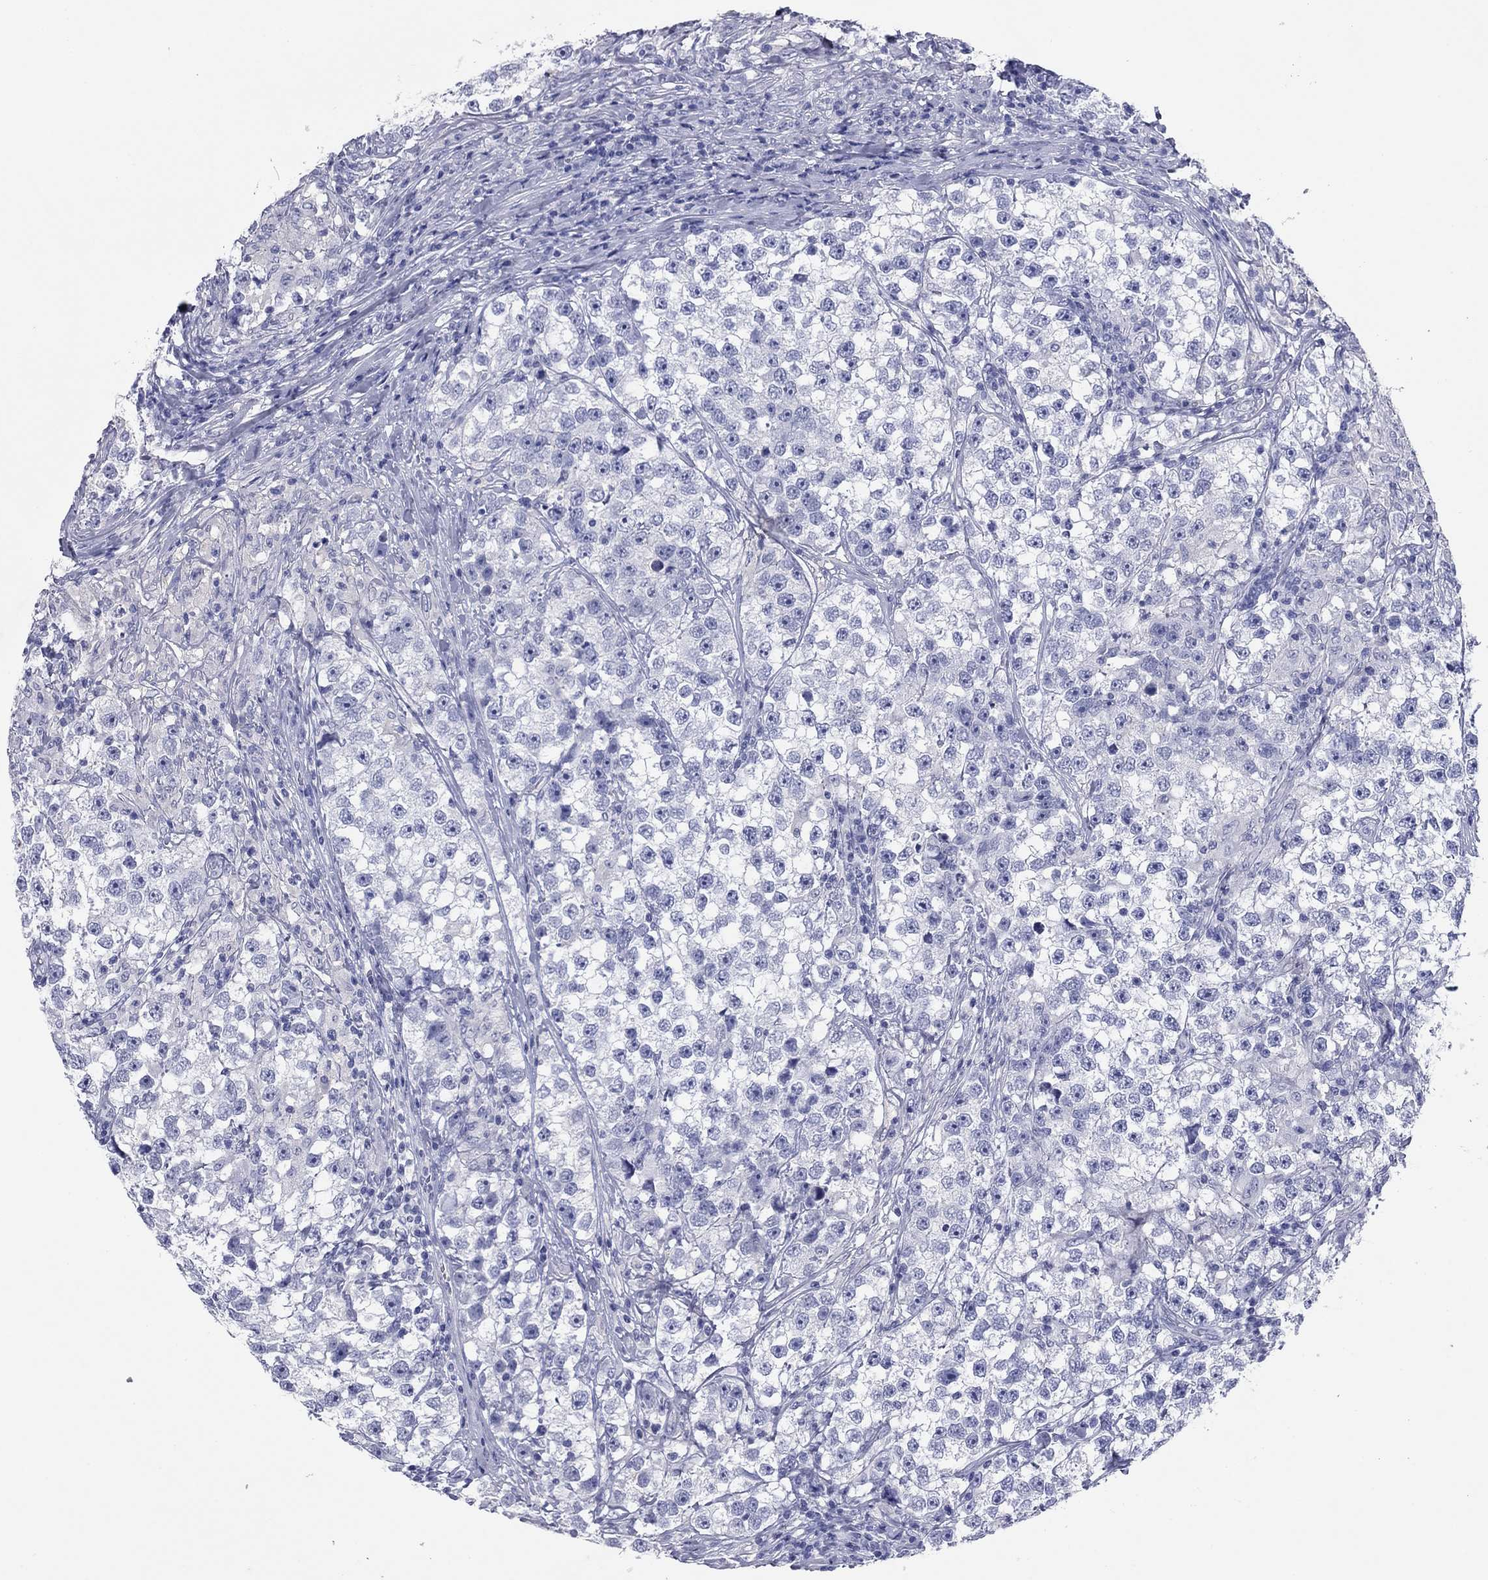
{"staining": {"intensity": "negative", "quantity": "none", "location": "none"}, "tissue": "testis cancer", "cell_type": "Tumor cells", "image_type": "cancer", "snomed": [{"axis": "morphology", "description": "Seminoma, NOS"}, {"axis": "topography", "description": "Testis"}], "caption": "A photomicrograph of human testis cancer is negative for staining in tumor cells.", "gene": "NPPA", "patient": {"sex": "male", "age": 46}}